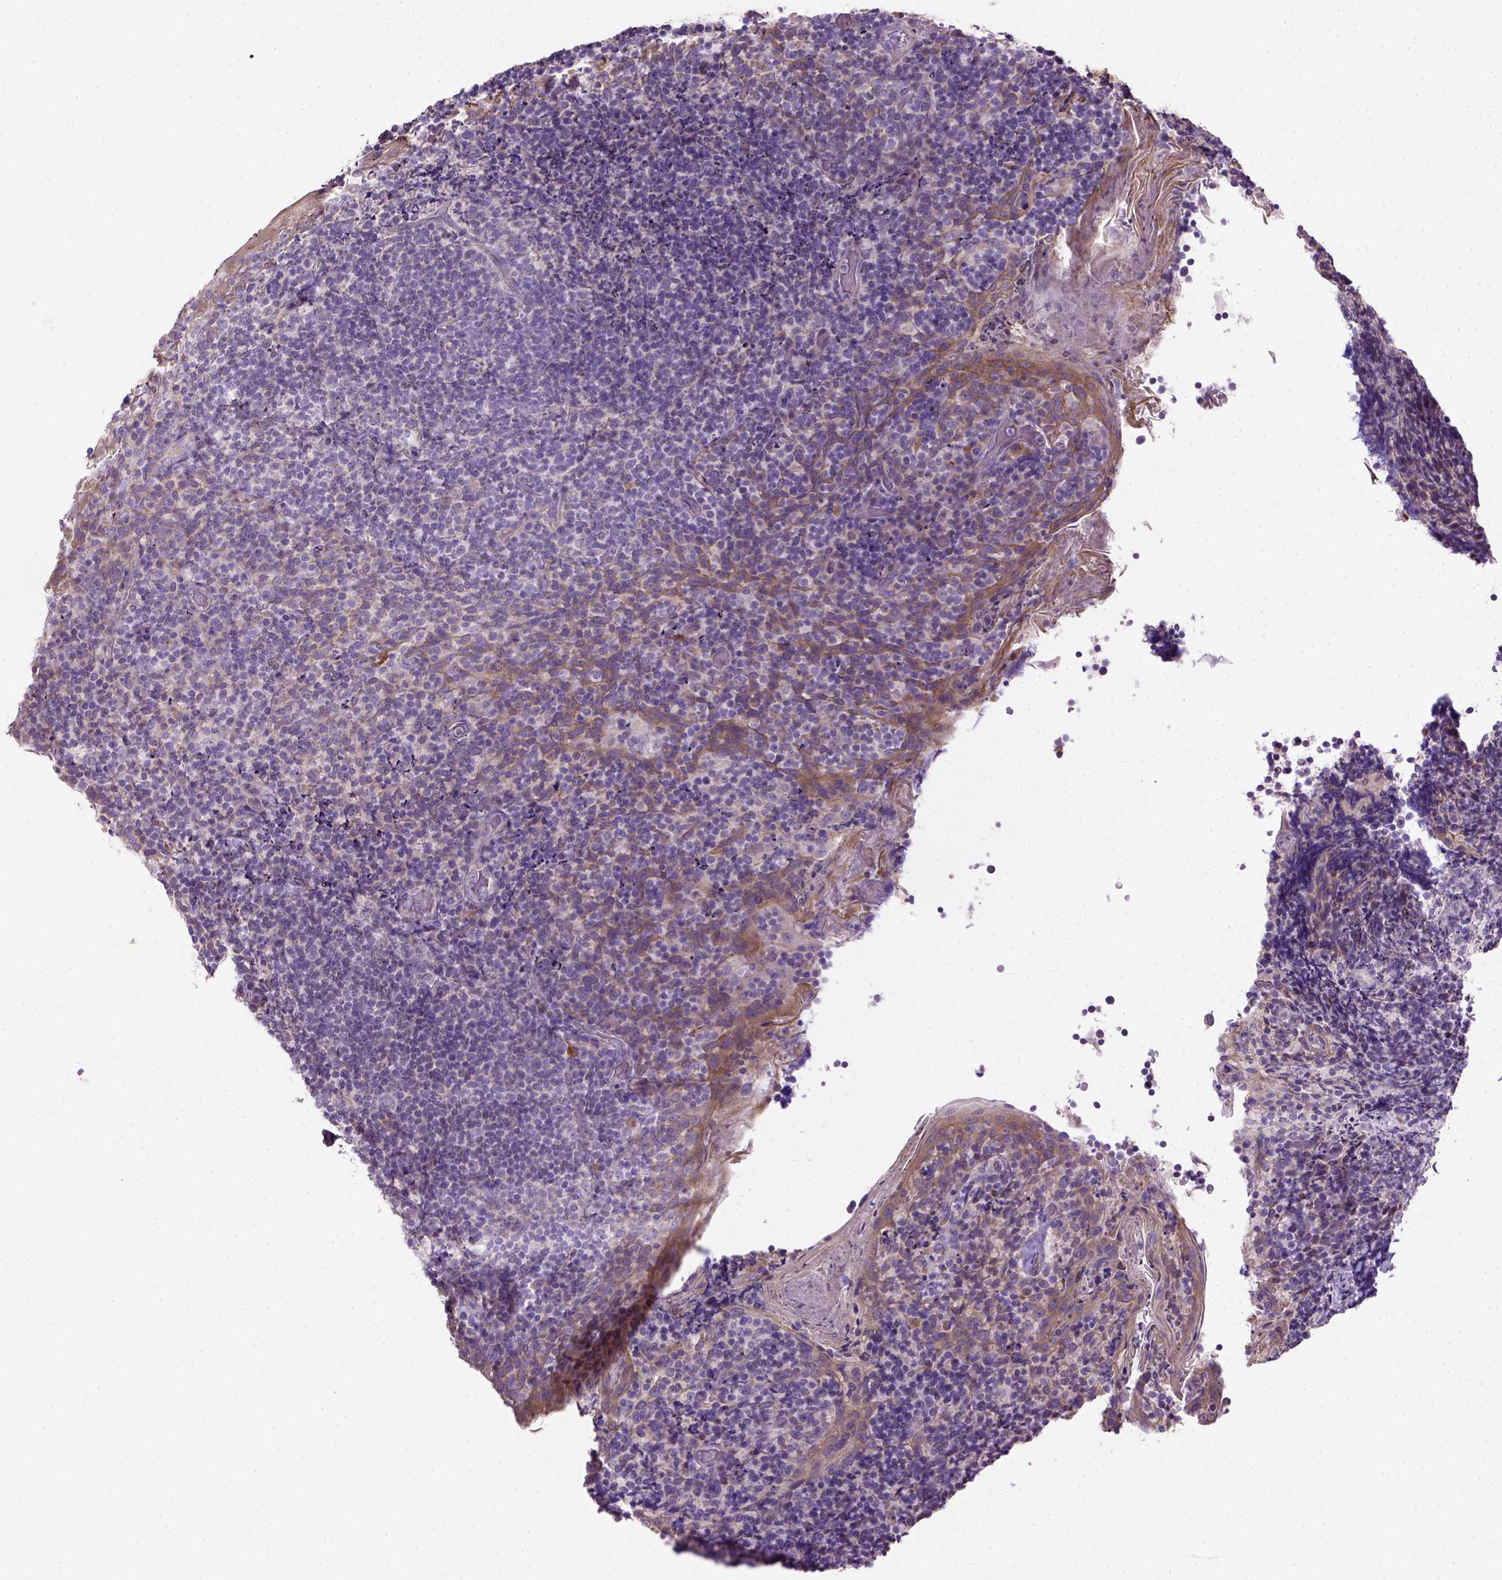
{"staining": {"intensity": "negative", "quantity": "none", "location": "none"}, "tissue": "tonsil", "cell_type": "Germinal center cells", "image_type": "normal", "snomed": [{"axis": "morphology", "description": "Normal tissue, NOS"}, {"axis": "topography", "description": "Tonsil"}], "caption": "This image is of unremarkable tonsil stained with immunohistochemistry to label a protein in brown with the nuclei are counter-stained blue. There is no expression in germinal center cells.", "gene": "HTRA1", "patient": {"sex": "female", "age": 10}}